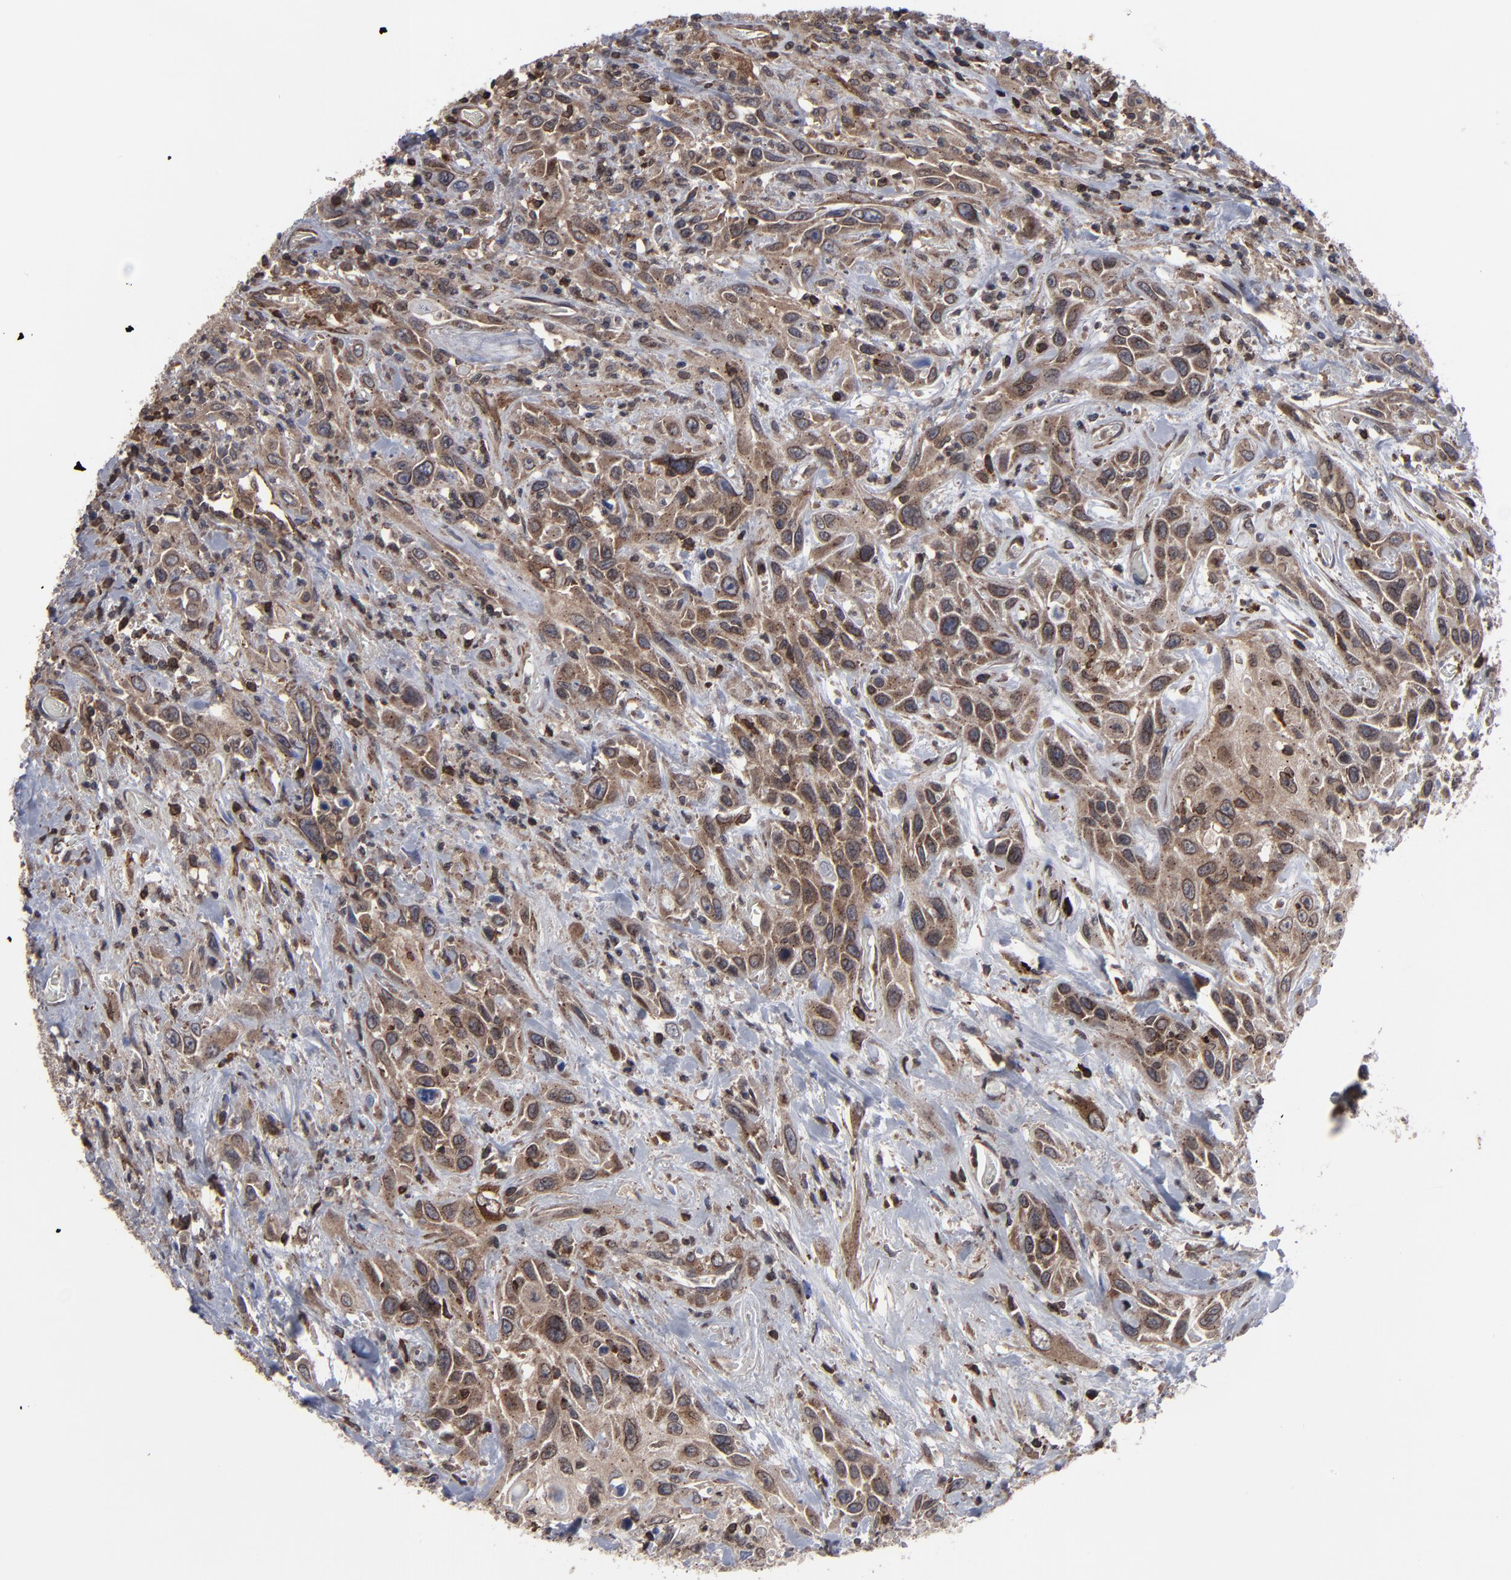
{"staining": {"intensity": "moderate", "quantity": ">75%", "location": "cytoplasmic/membranous,nuclear"}, "tissue": "urothelial cancer", "cell_type": "Tumor cells", "image_type": "cancer", "snomed": [{"axis": "morphology", "description": "Urothelial carcinoma, High grade"}, {"axis": "topography", "description": "Urinary bladder"}], "caption": "High-magnification brightfield microscopy of urothelial cancer stained with DAB (3,3'-diaminobenzidine) (brown) and counterstained with hematoxylin (blue). tumor cells exhibit moderate cytoplasmic/membranous and nuclear expression is identified in about>75% of cells.", "gene": "KIAA2026", "patient": {"sex": "female", "age": 84}}